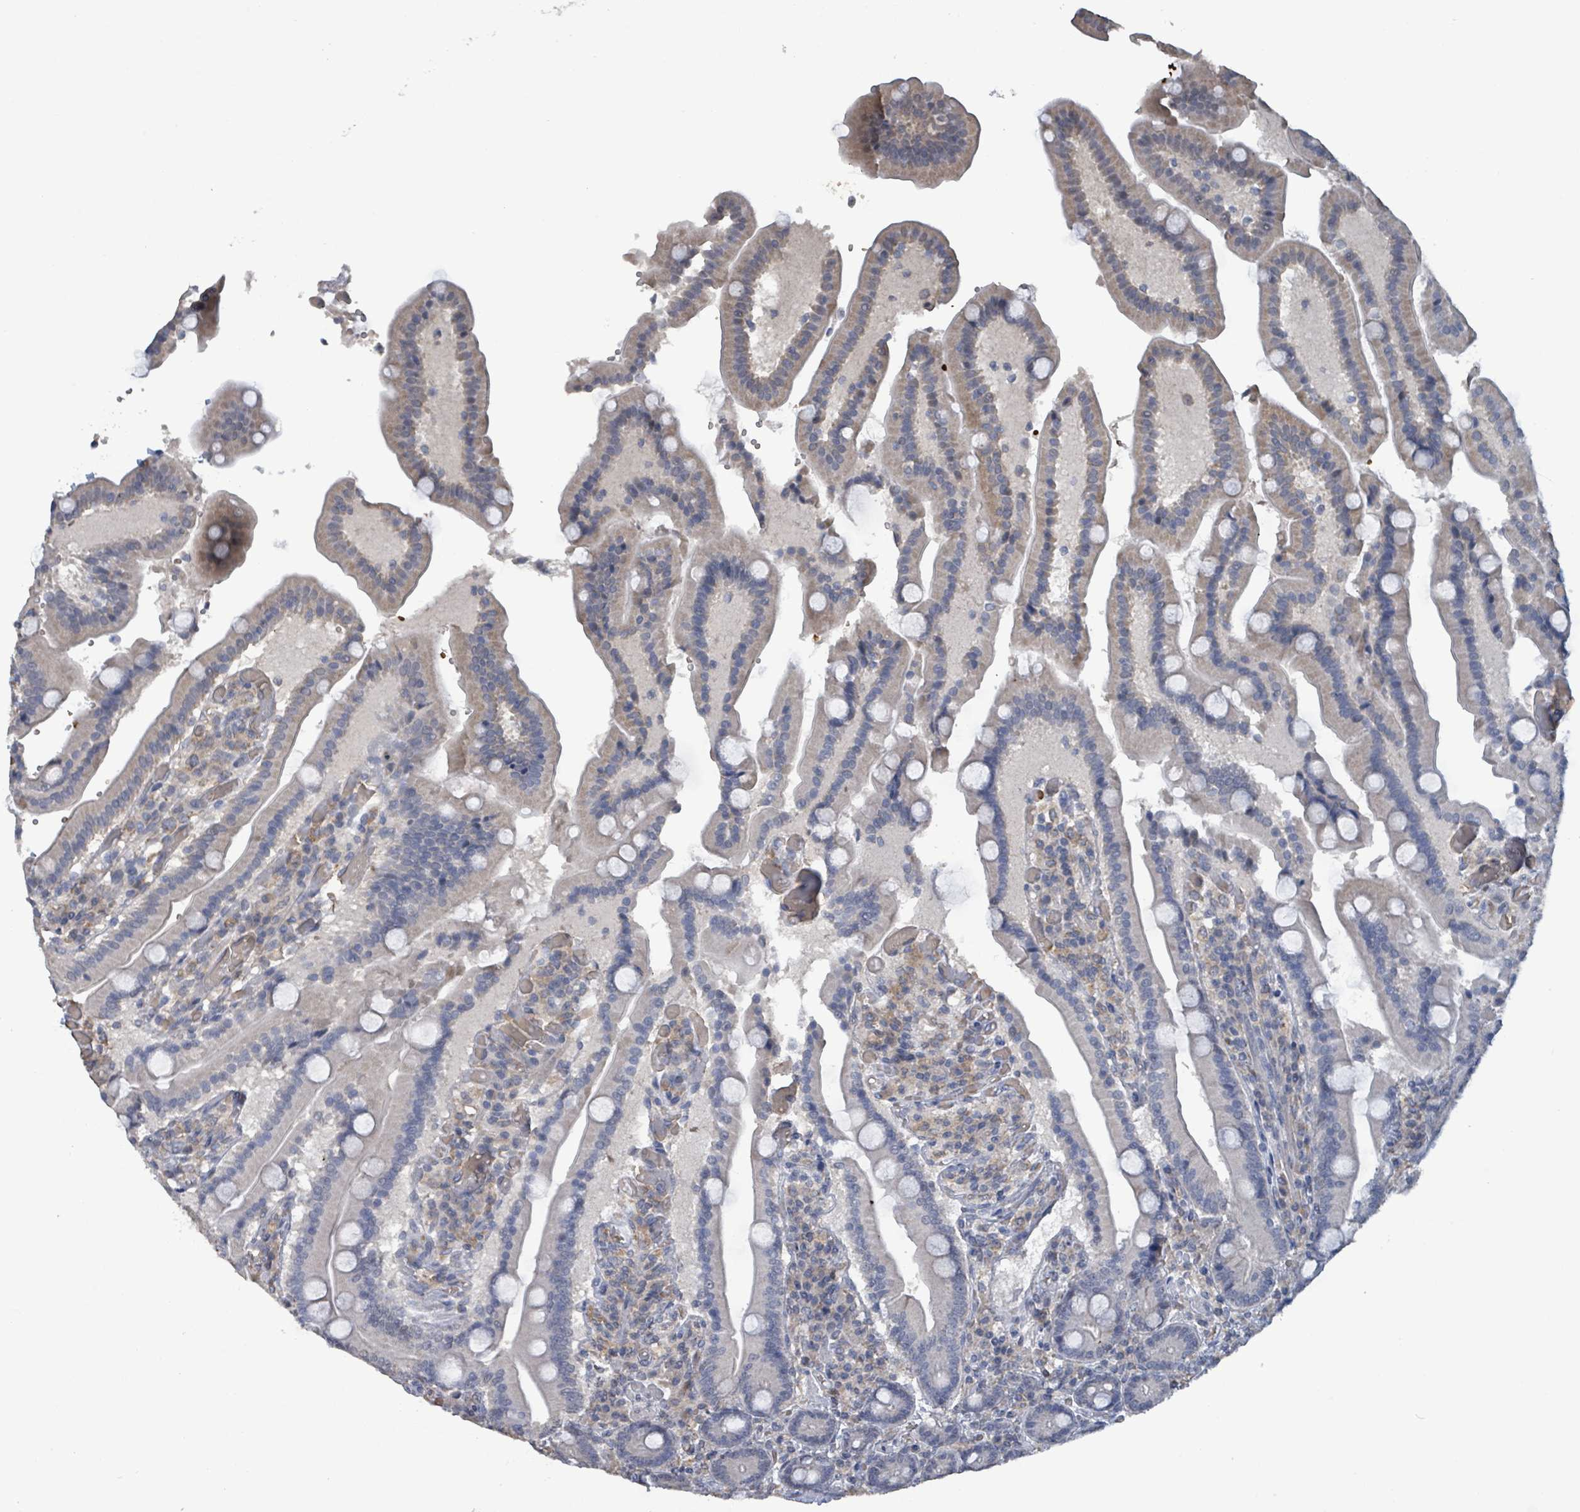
{"staining": {"intensity": "weak", "quantity": "<25%", "location": "cytoplasmic/membranous"}, "tissue": "duodenum", "cell_type": "Glandular cells", "image_type": "normal", "snomed": [{"axis": "morphology", "description": "Normal tissue, NOS"}, {"axis": "topography", "description": "Duodenum"}], "caption": "Glandular cells show no significant expression in benign duodenum. (DAB immunohistochemistry (IHC) visualized using brightfield microscopy, high magnification).", "gene": "SEBOX", "patient": {"sex": "female", "age": 62}}